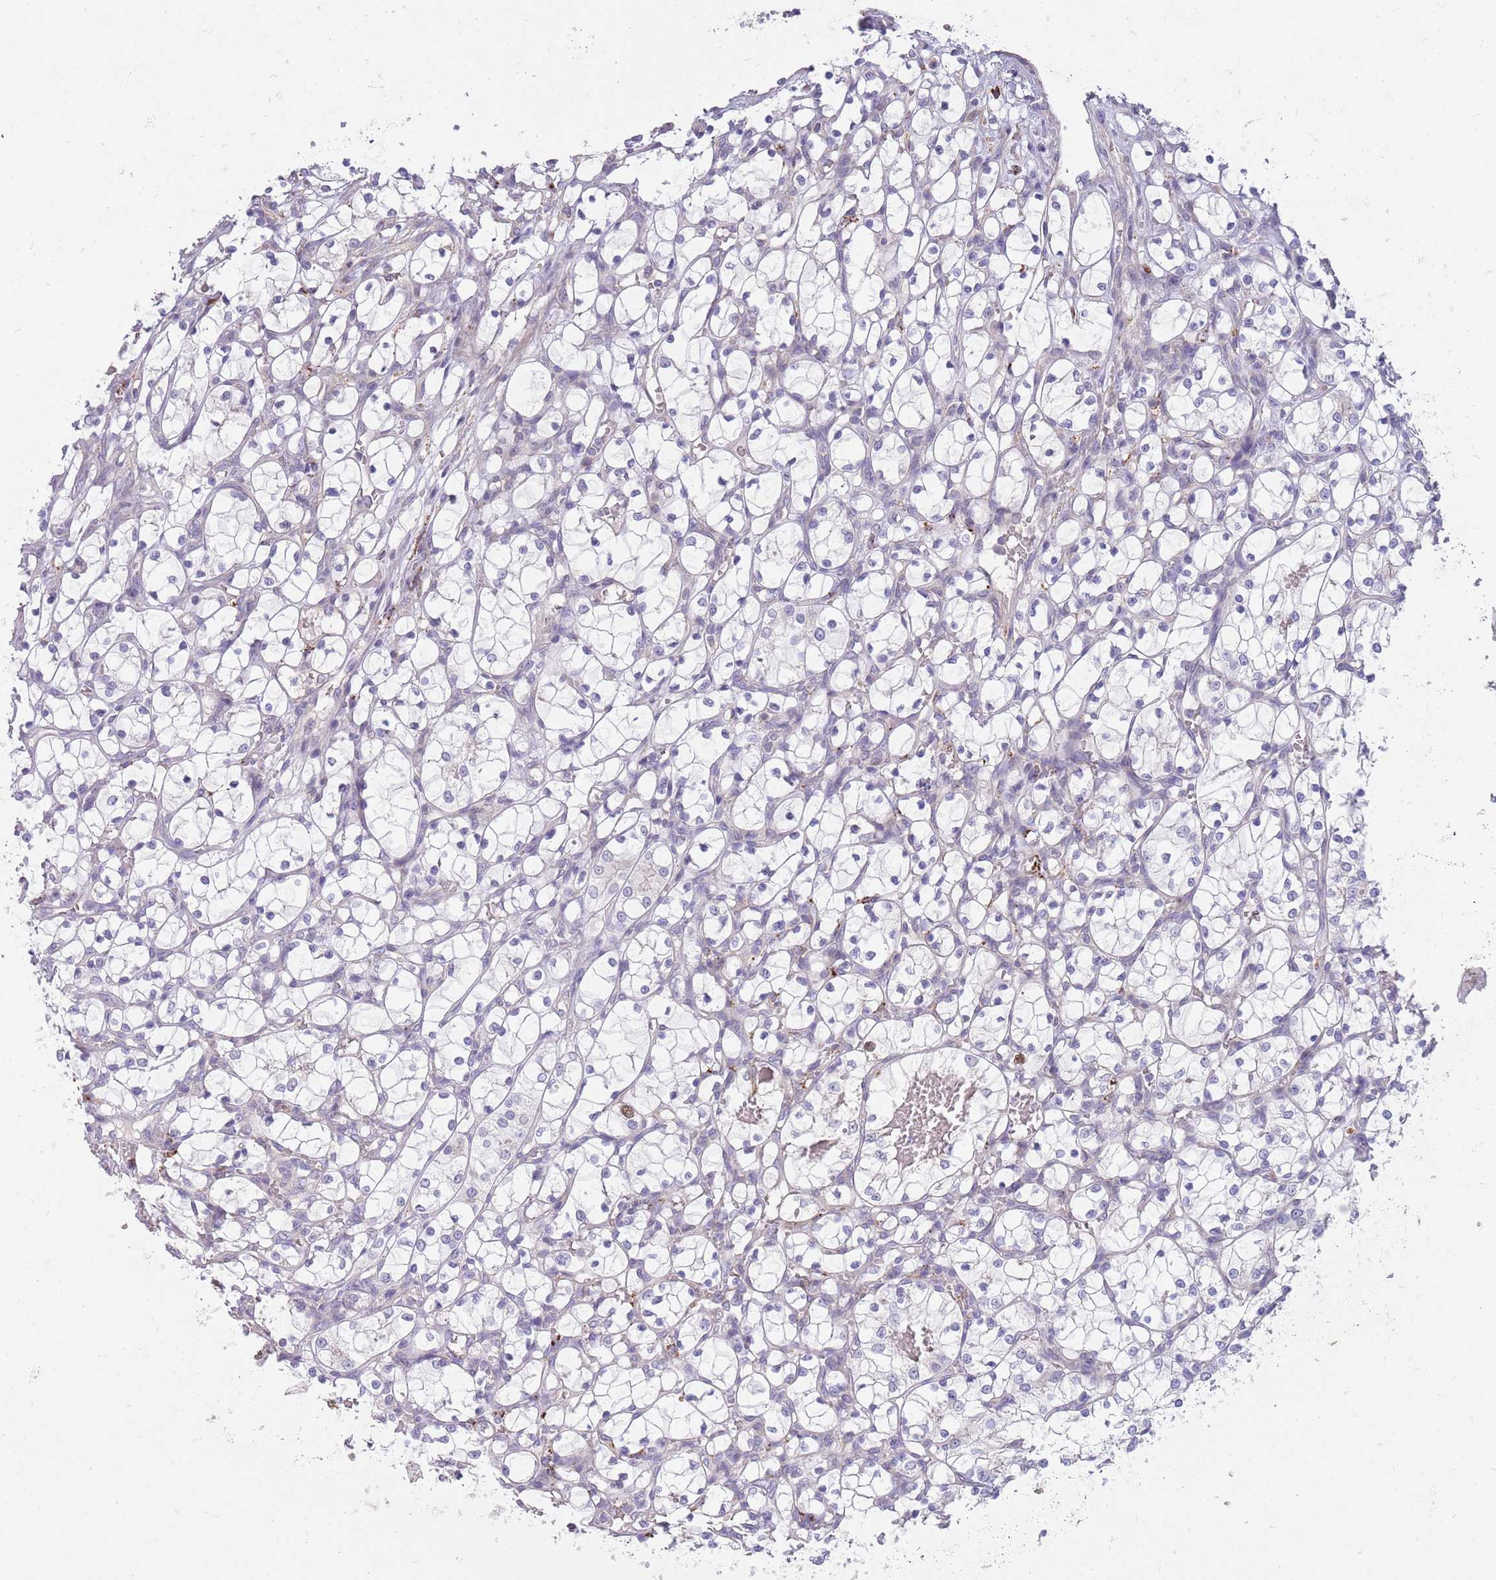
{"staining": {"intensity": "negative", "quantity": "none", "location": "none"}, "tissue": "renal cancer", "cell_type": "Tumor cells", "image_type": "cancer", "snomed": [{"axis": "morphology", "description": "Adenocarcinoma, NOS"}, {"axis": "topography", "description": "Kidney"}], "caption": "Renal cancer stained for a protein using immunohistochemistry (IHC) reveals no staining tumor cells.", "gene": "PIMREG", "patient": {"sex": "female", "age": 69}}